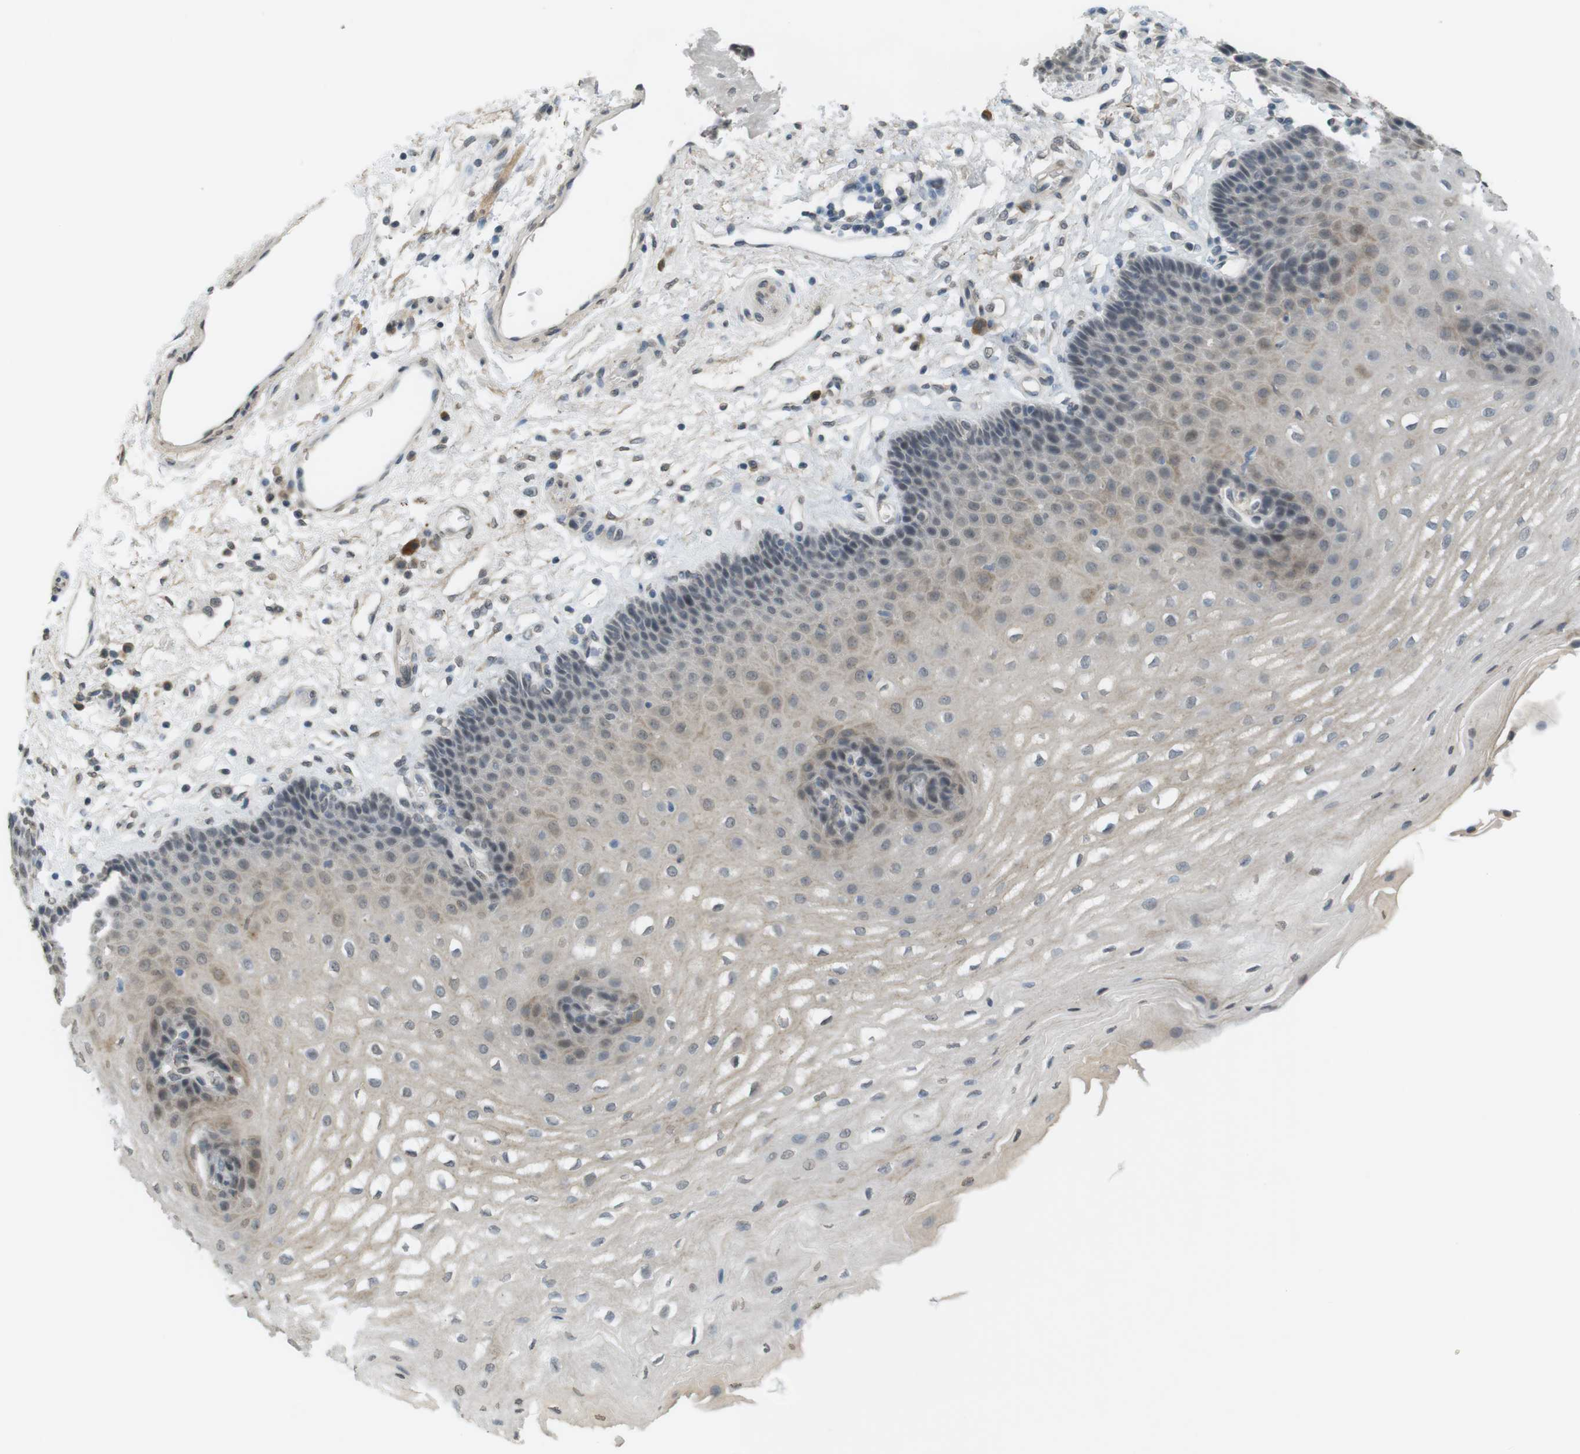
{"staining": {"intensity": "weak", "quantity": "<25%", "location": "cytoplasmic/membranous"}, "tissue": "esophagus", "cell_type": "Squamous epithelial cells", "image_type": "normal", "snomed": [{"axis": "morphology", "description": "Normal tissue, NOS"}, {"axis": "topography", "description": "Esophagus"}], "caption": "DAB immunohistochemical staining of unremarkable esophagus demonstrates no significant staining in squamous epithelial cells.", "gene": "FZD10", "patient": {"sex": "male", "age": 54}}